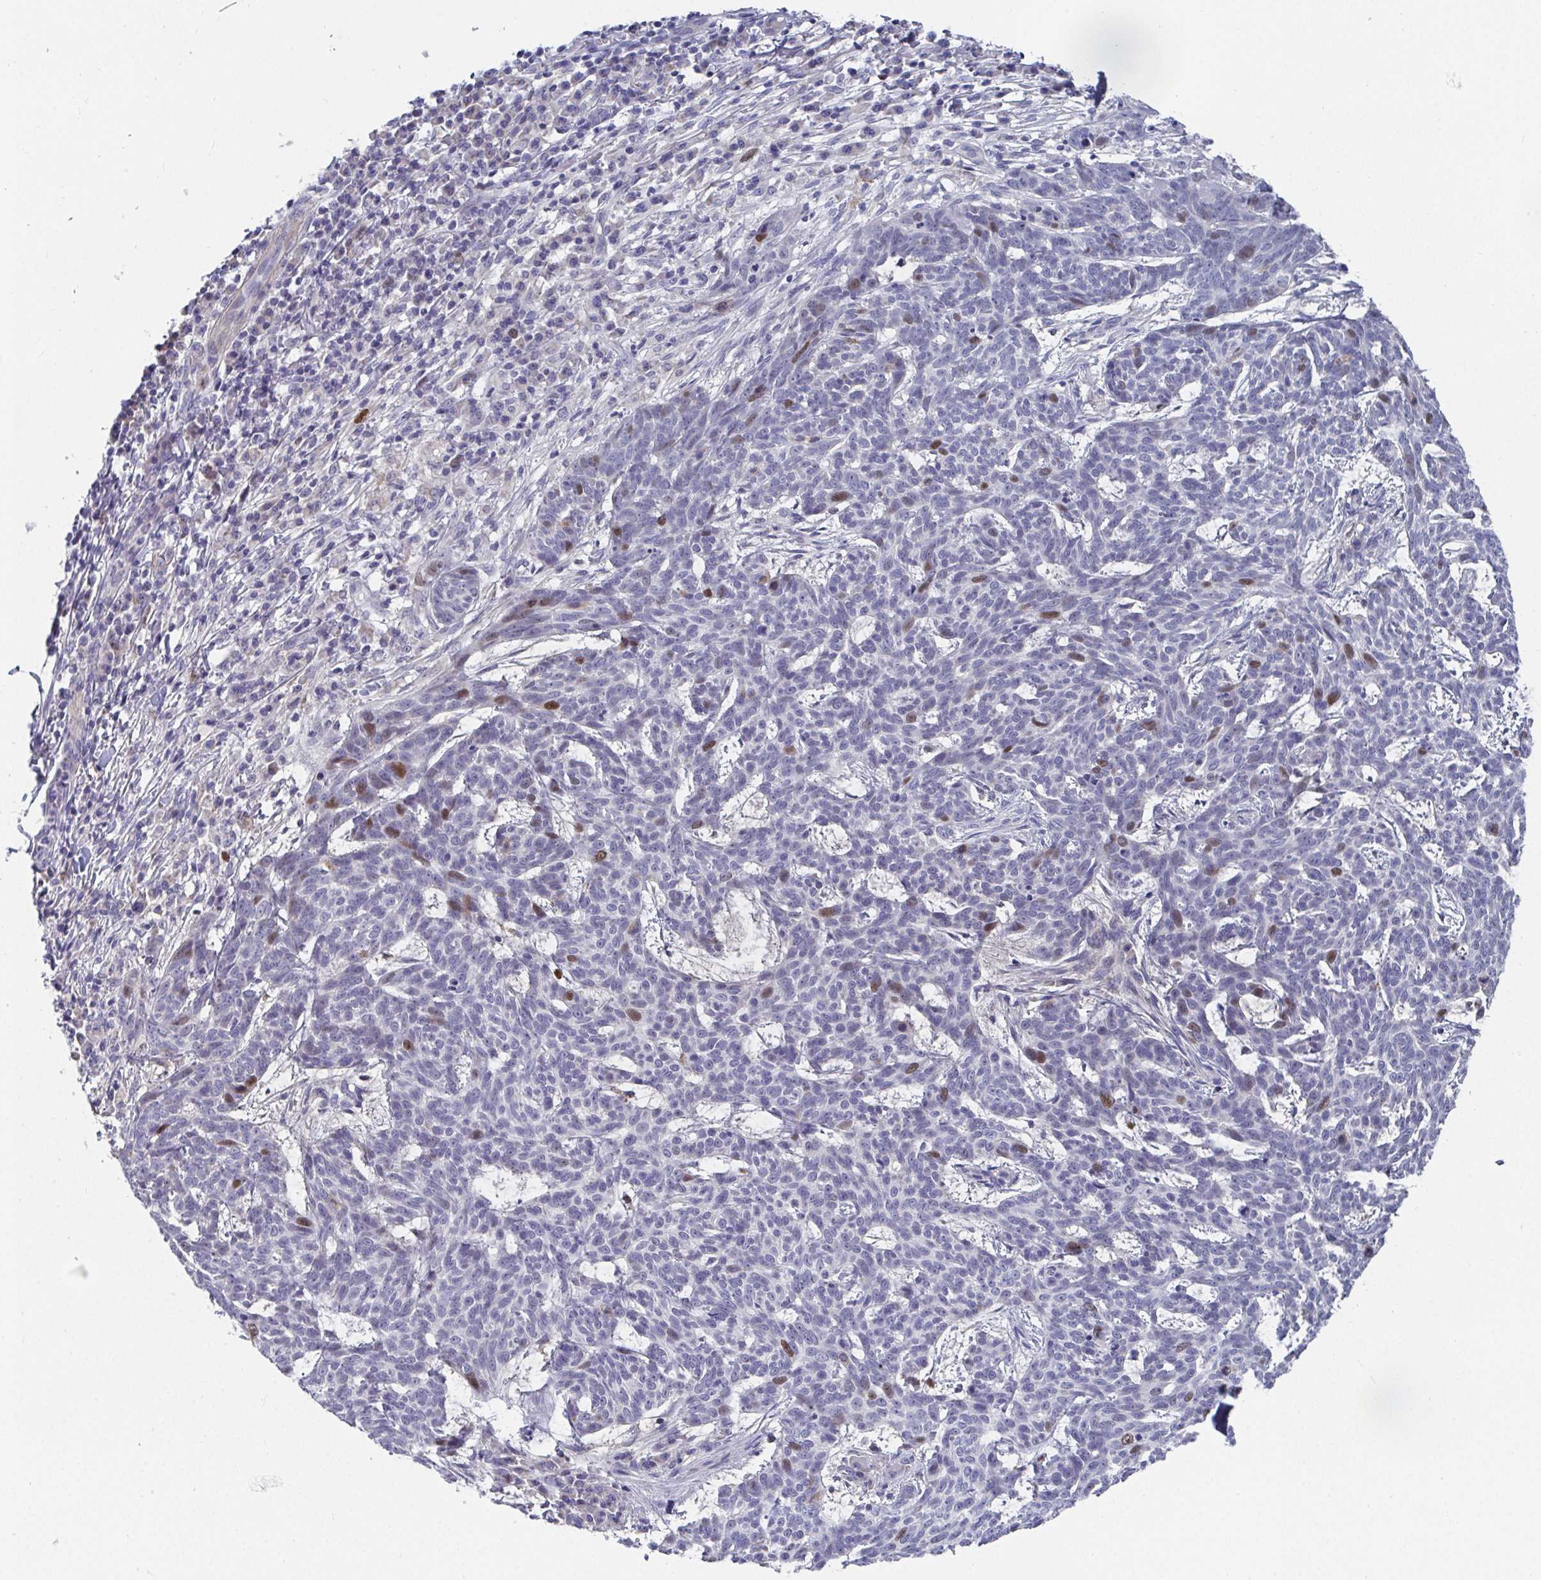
{"staining": {"intensity": "moderate", "quantity": "<25%", "location": "nuclear"}, "tissue": "skin cancer", "cell_type": "Tumor cells", "image_type": "cancer", "snomed": [{"axis": "morphology", "description": "Basal cell carcinoma"}, {"axis": "topography", "description": "Skin"}], "caption": "Basal cell carcinoma (skin) stained for a protein (brown) shows moderate nuclear positive staining in about <25% of tumor cells.", "gene": "ATP5F1C", "patient": {"sex": "female", "age": 93}}